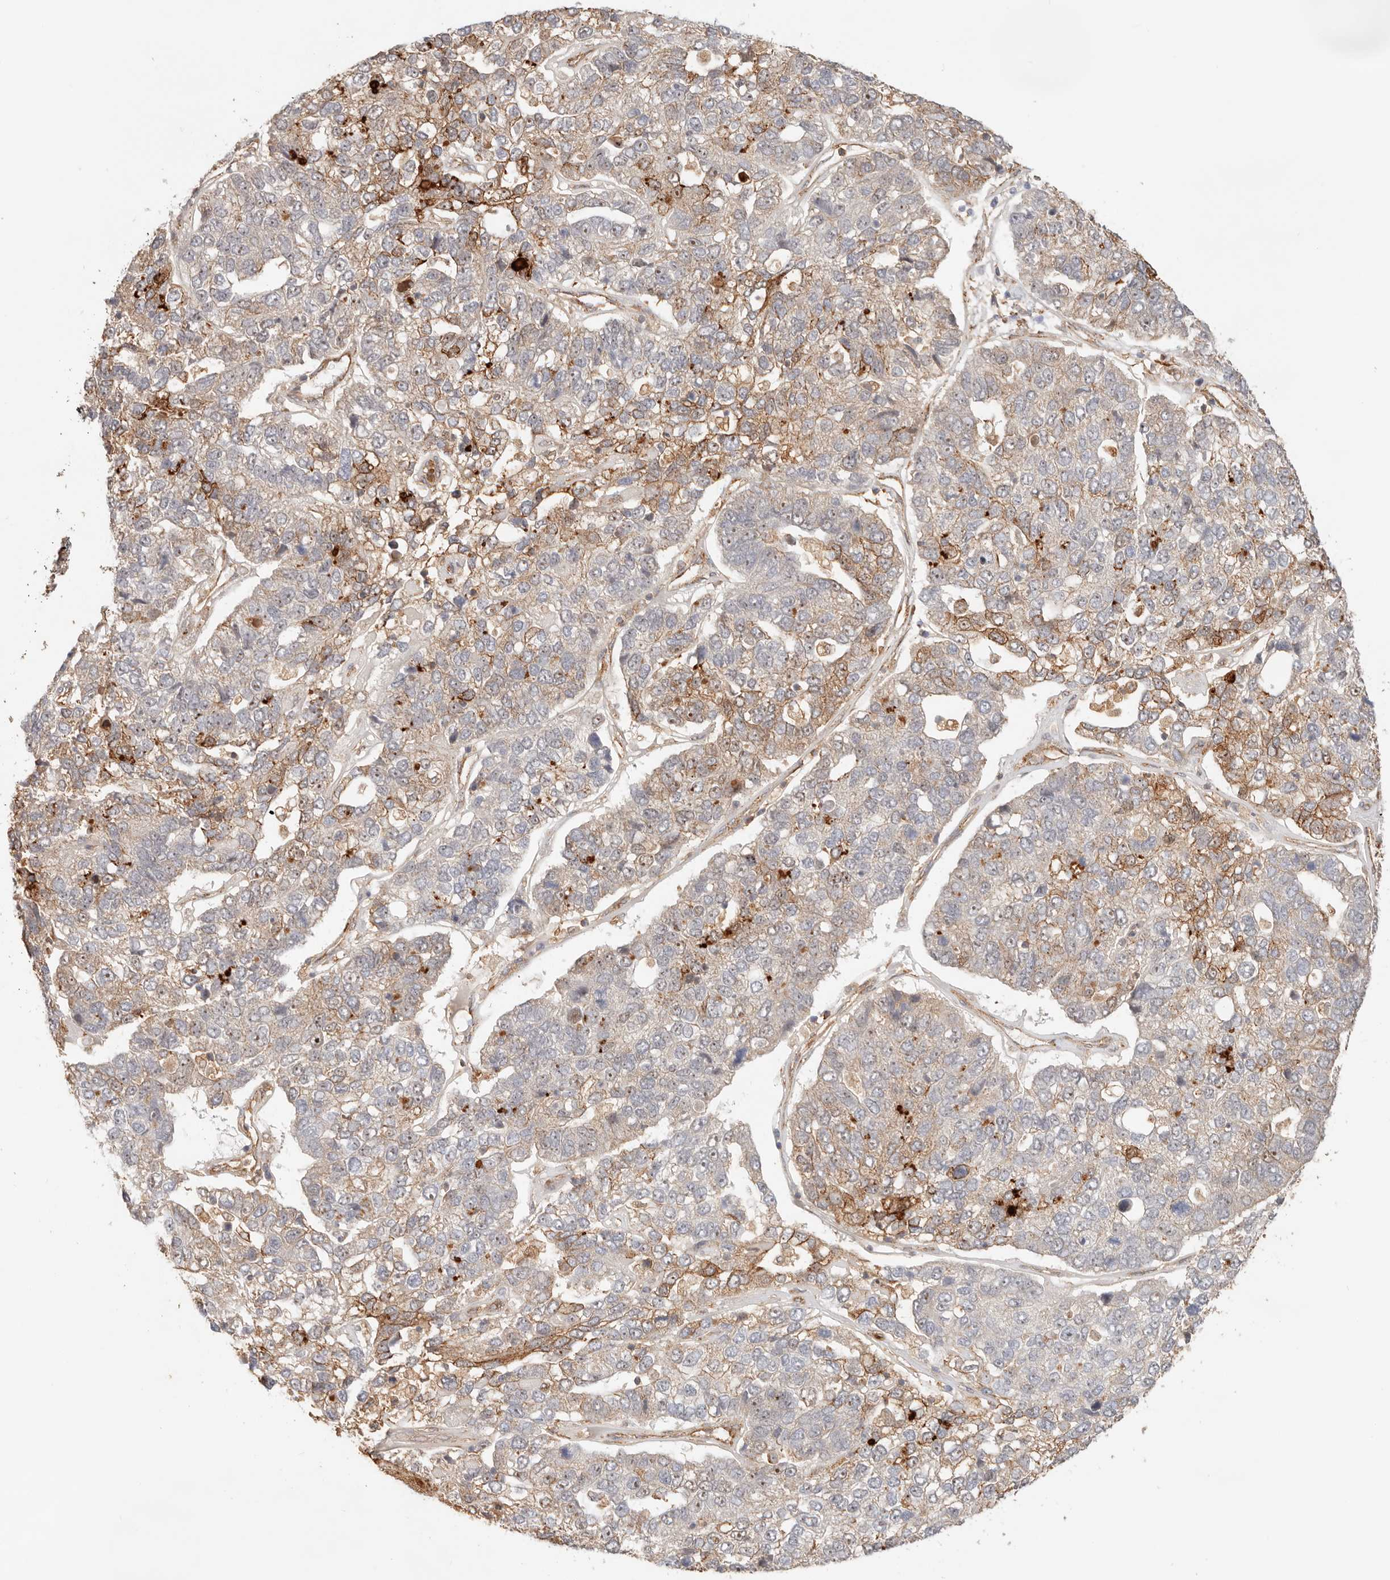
{"staining": {"intensity": "moderate", "quantity": "25%-75%", "location": "cytoplasmic/membranous"}, "tissue": "pancreatic cancer", "cell_type": "Tumor cells", "image_type": "cancer", "snomed": [{"axis": "morphology", "description": "Adenocarcinoma, NOS"}, {"axis": "topography", "description": "Pancreas"}], "caption": "The immunohistochemical stain highlights moderate cytoplasmic/membranous staining in tumor cells of adenocarcinoma (pancreatic) tissue.", "gene": "HEXD", "patient": {"sex": "female", "age": 61}}